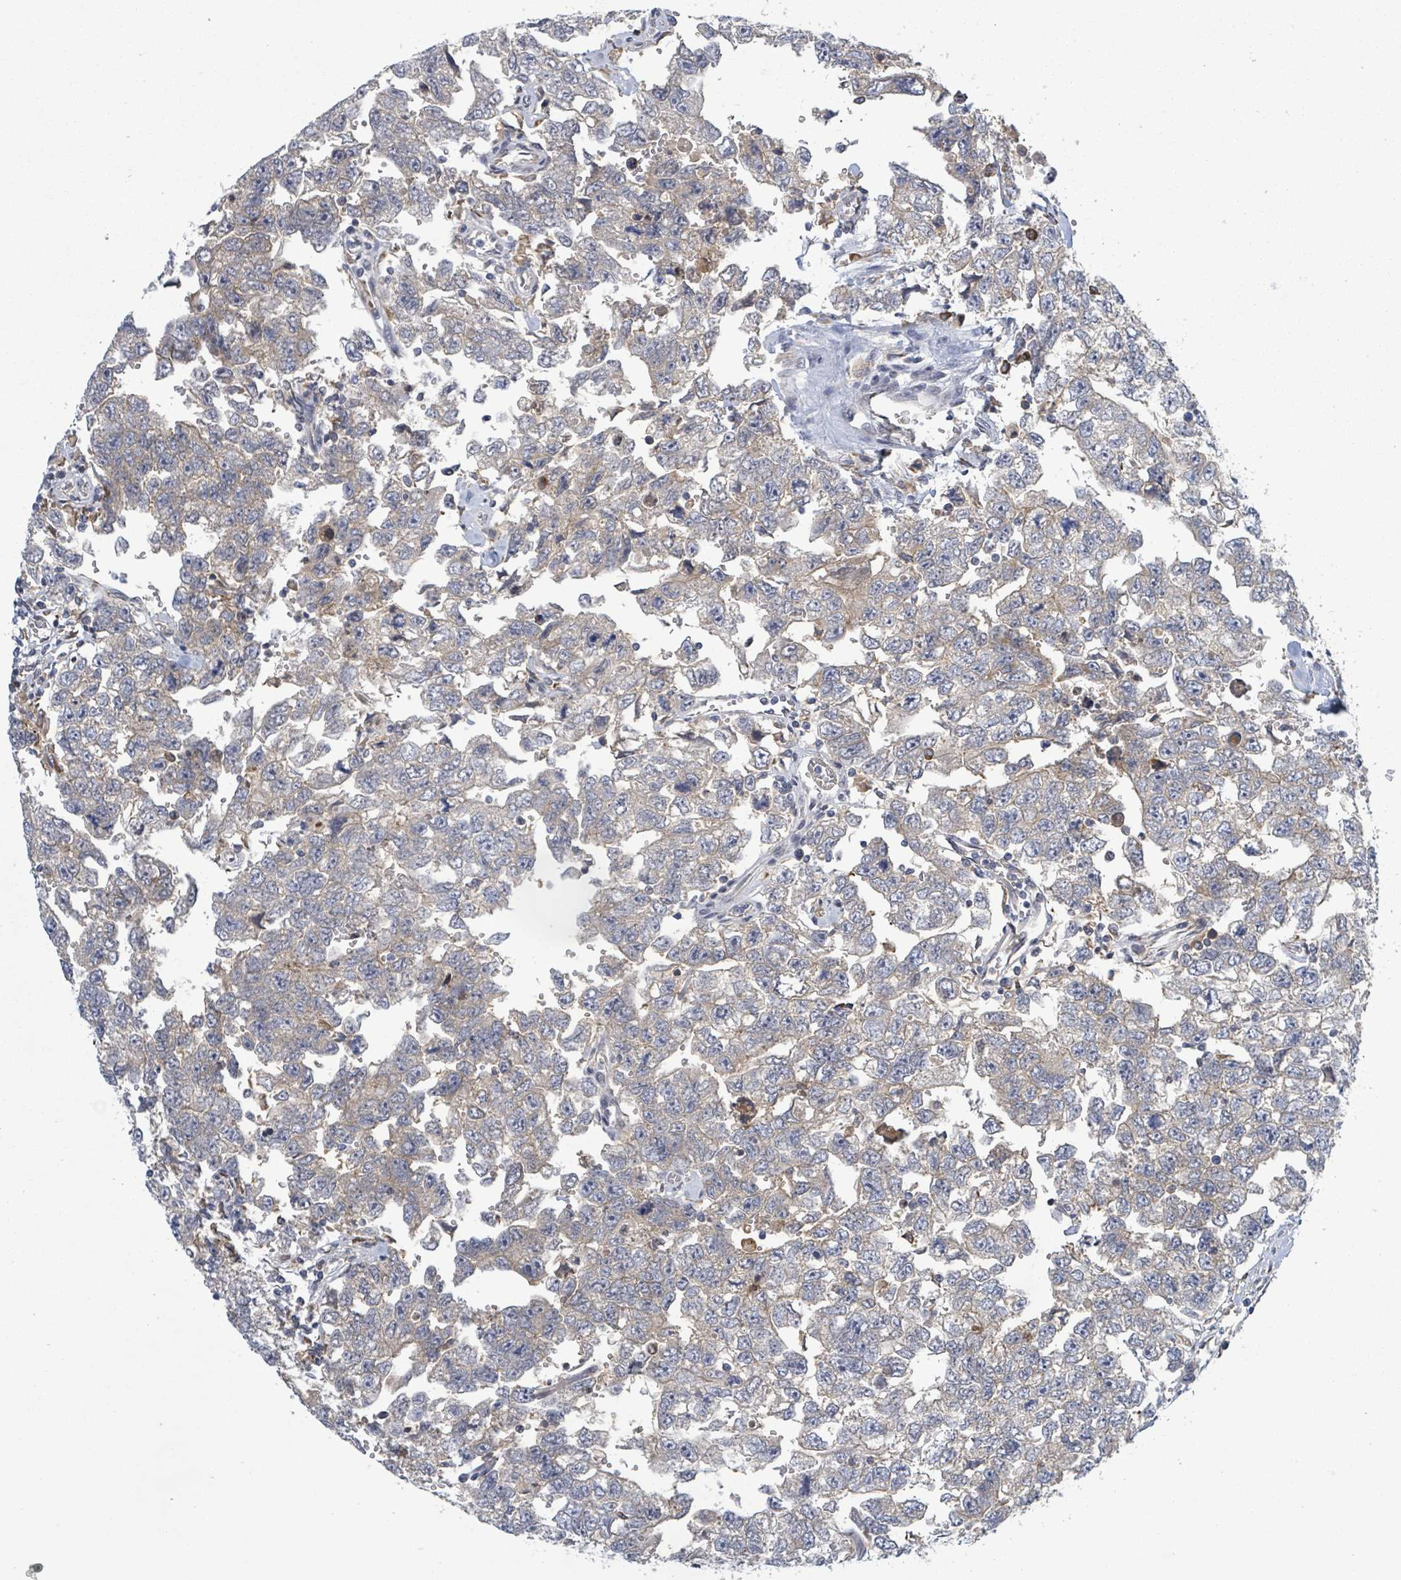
{"staining": {"intensity": "weak", "quantity": "25%-75%", "location": "cytoplasmic/membranous"}, "tissue": "testis cancer", "cell_type": "Tumor cells", "image_type": "cancer", "snomed": [{"axis": "morphology", "description": "Carcinoma, Embryonal, NOS"}, {"axis": "topography", "description": "Testis"}], "caption": "High-magnification brightfield microscopy of testis cancer (embryonal carcinoma) stained with DAB (brown) and counterstained with hematoxylin (blue). tumor cells exhibit weak cytoplasmic/membranous positivity is identified in approximately25%-75% of cells.", "gene": "ATP13A1", "patient": {"sex": "male", "age": 22}}